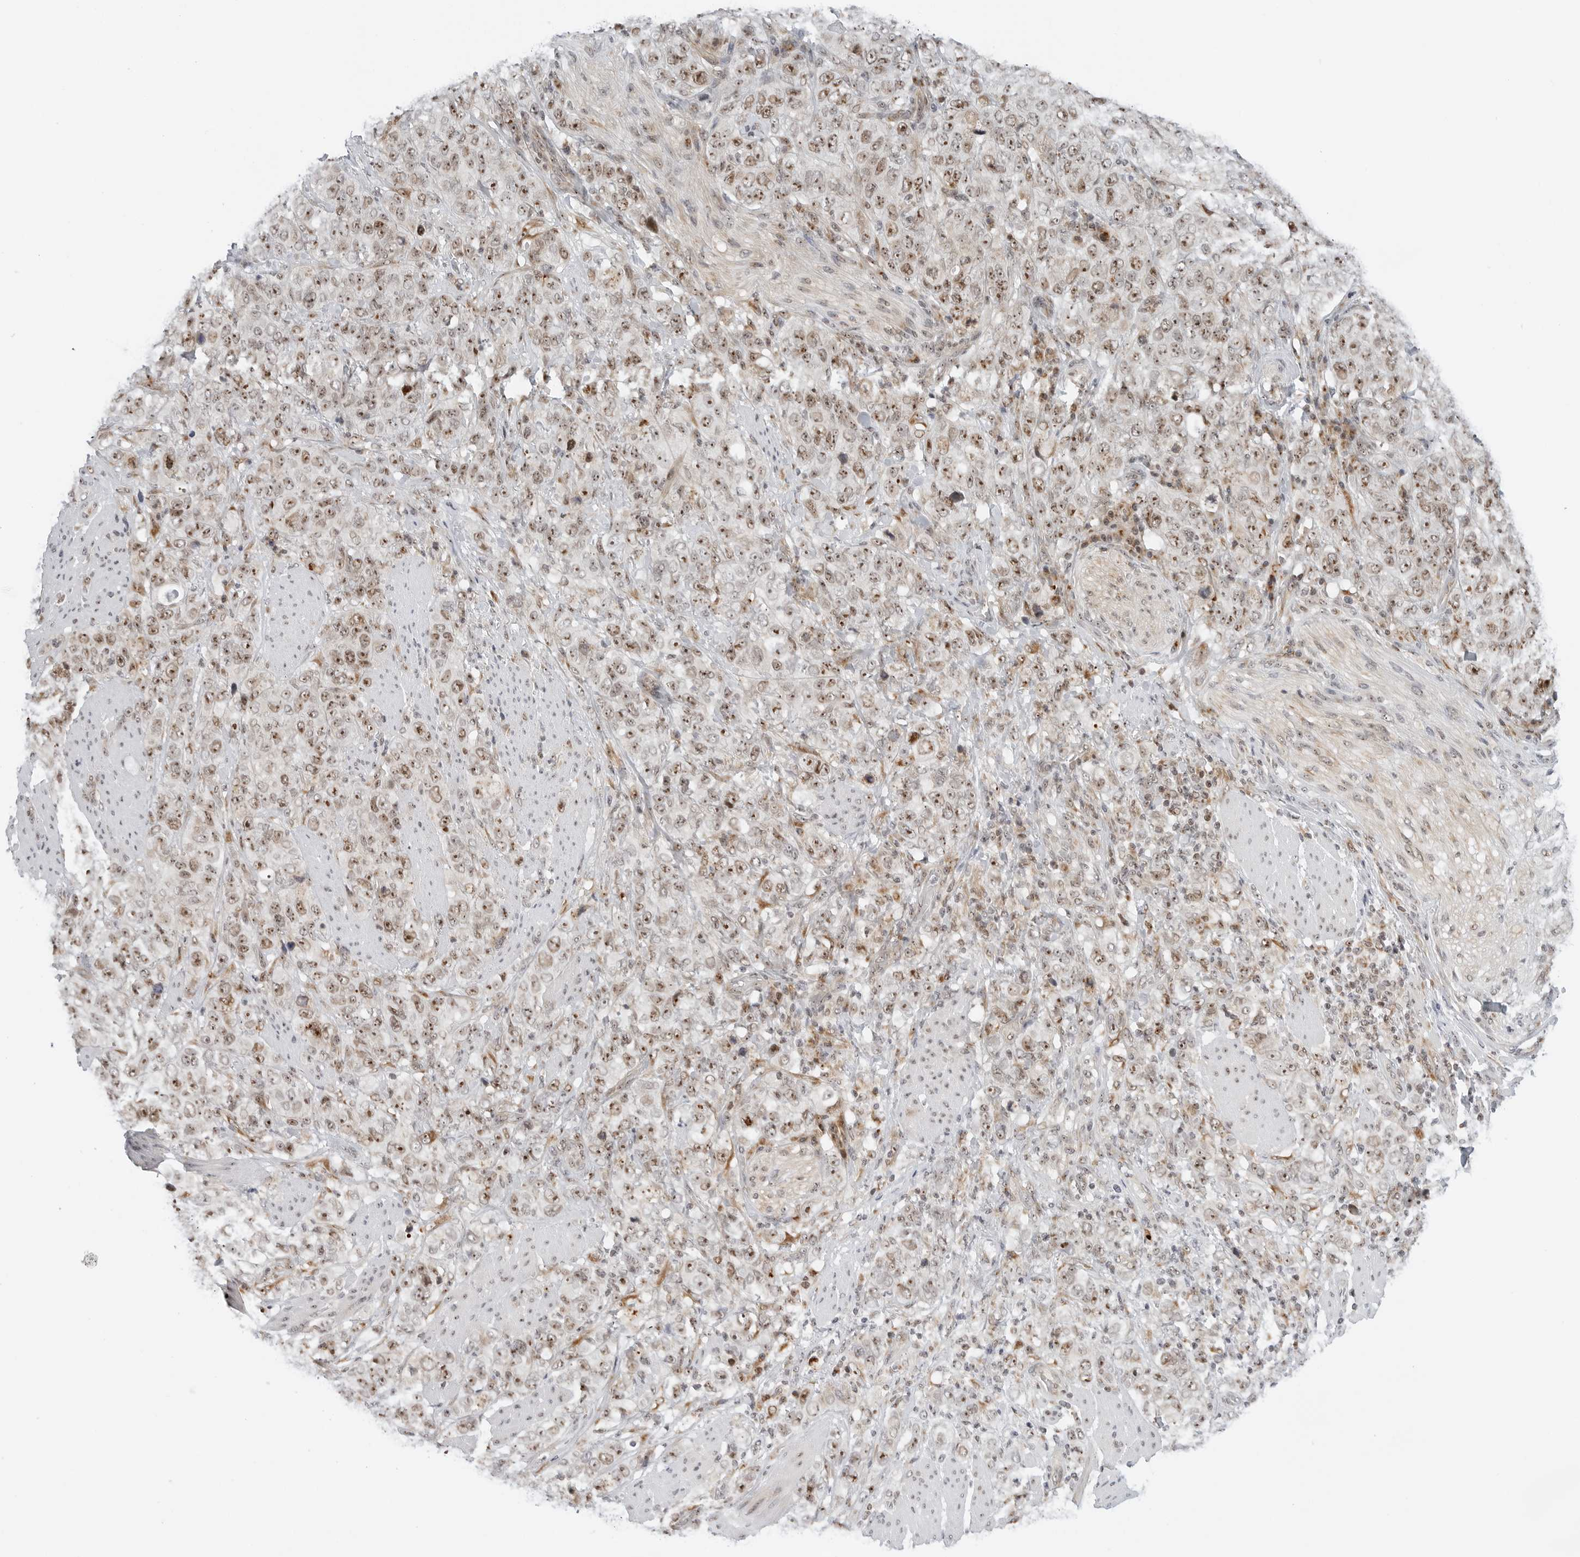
{"staining": {"intensity": "moderate", "quantity": "25%-75%", "location": "nuclear"}, "tissue": "stomach cancer", "cell_type": "Tumor cells", "image_type": "cancer", "snomed": [{"axis": "morphology", "description": "Adenocarcinoma, NOS"}, {"axis": "topography", "description": "Stomach"}], "caption": "Stomach adenocarcinoma tissue shows moderate nuclear staining in about 25%-75% of tumor cells, visualized by immunohistochemistry.", "gene": "RIMKLA", "patient": {"sex": "male", "age": 48}}